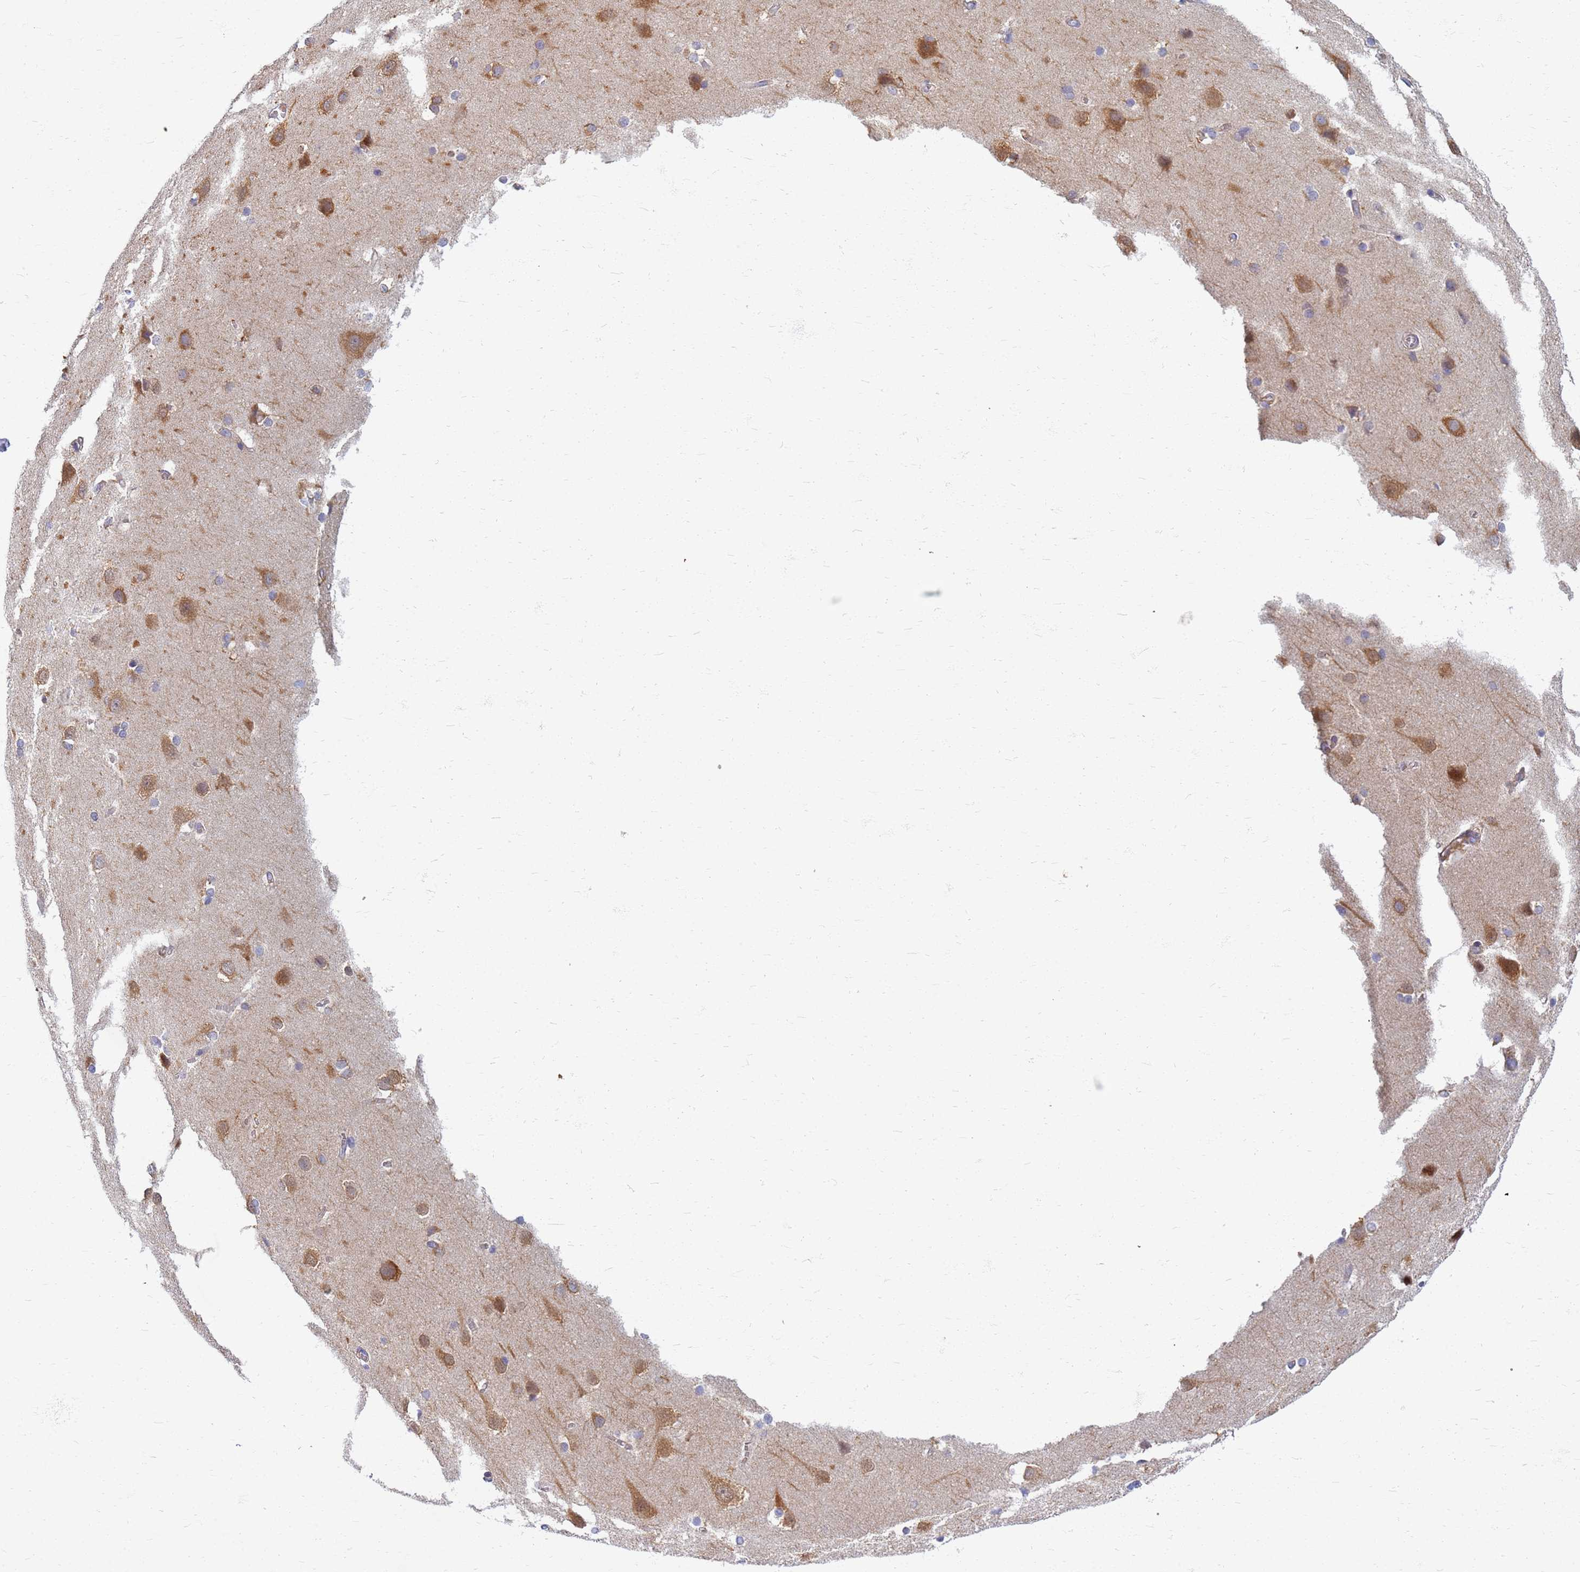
{"staining": {"intensity": "negative", "quantity": "none", "location": "none"}, "tissue": "cerebral cortex", "cell_type": "Endothelial cells", "image_type": "normal", "snomed": [{"axis": "morphology", "description": "Normal tissue, NOS"}, {"axis": "topography", "description": "Cerebral cortex"}], "caption": "Benign cerebral cortex was stained to show a protein in brown. There is no significant staining in endothelial cells. The staining is performed using DAB brown chromogen with nuclei counter-stained in using hematoxylin.", "gene": "EEA1", "patient": {"sex": "male", "age": 37}}